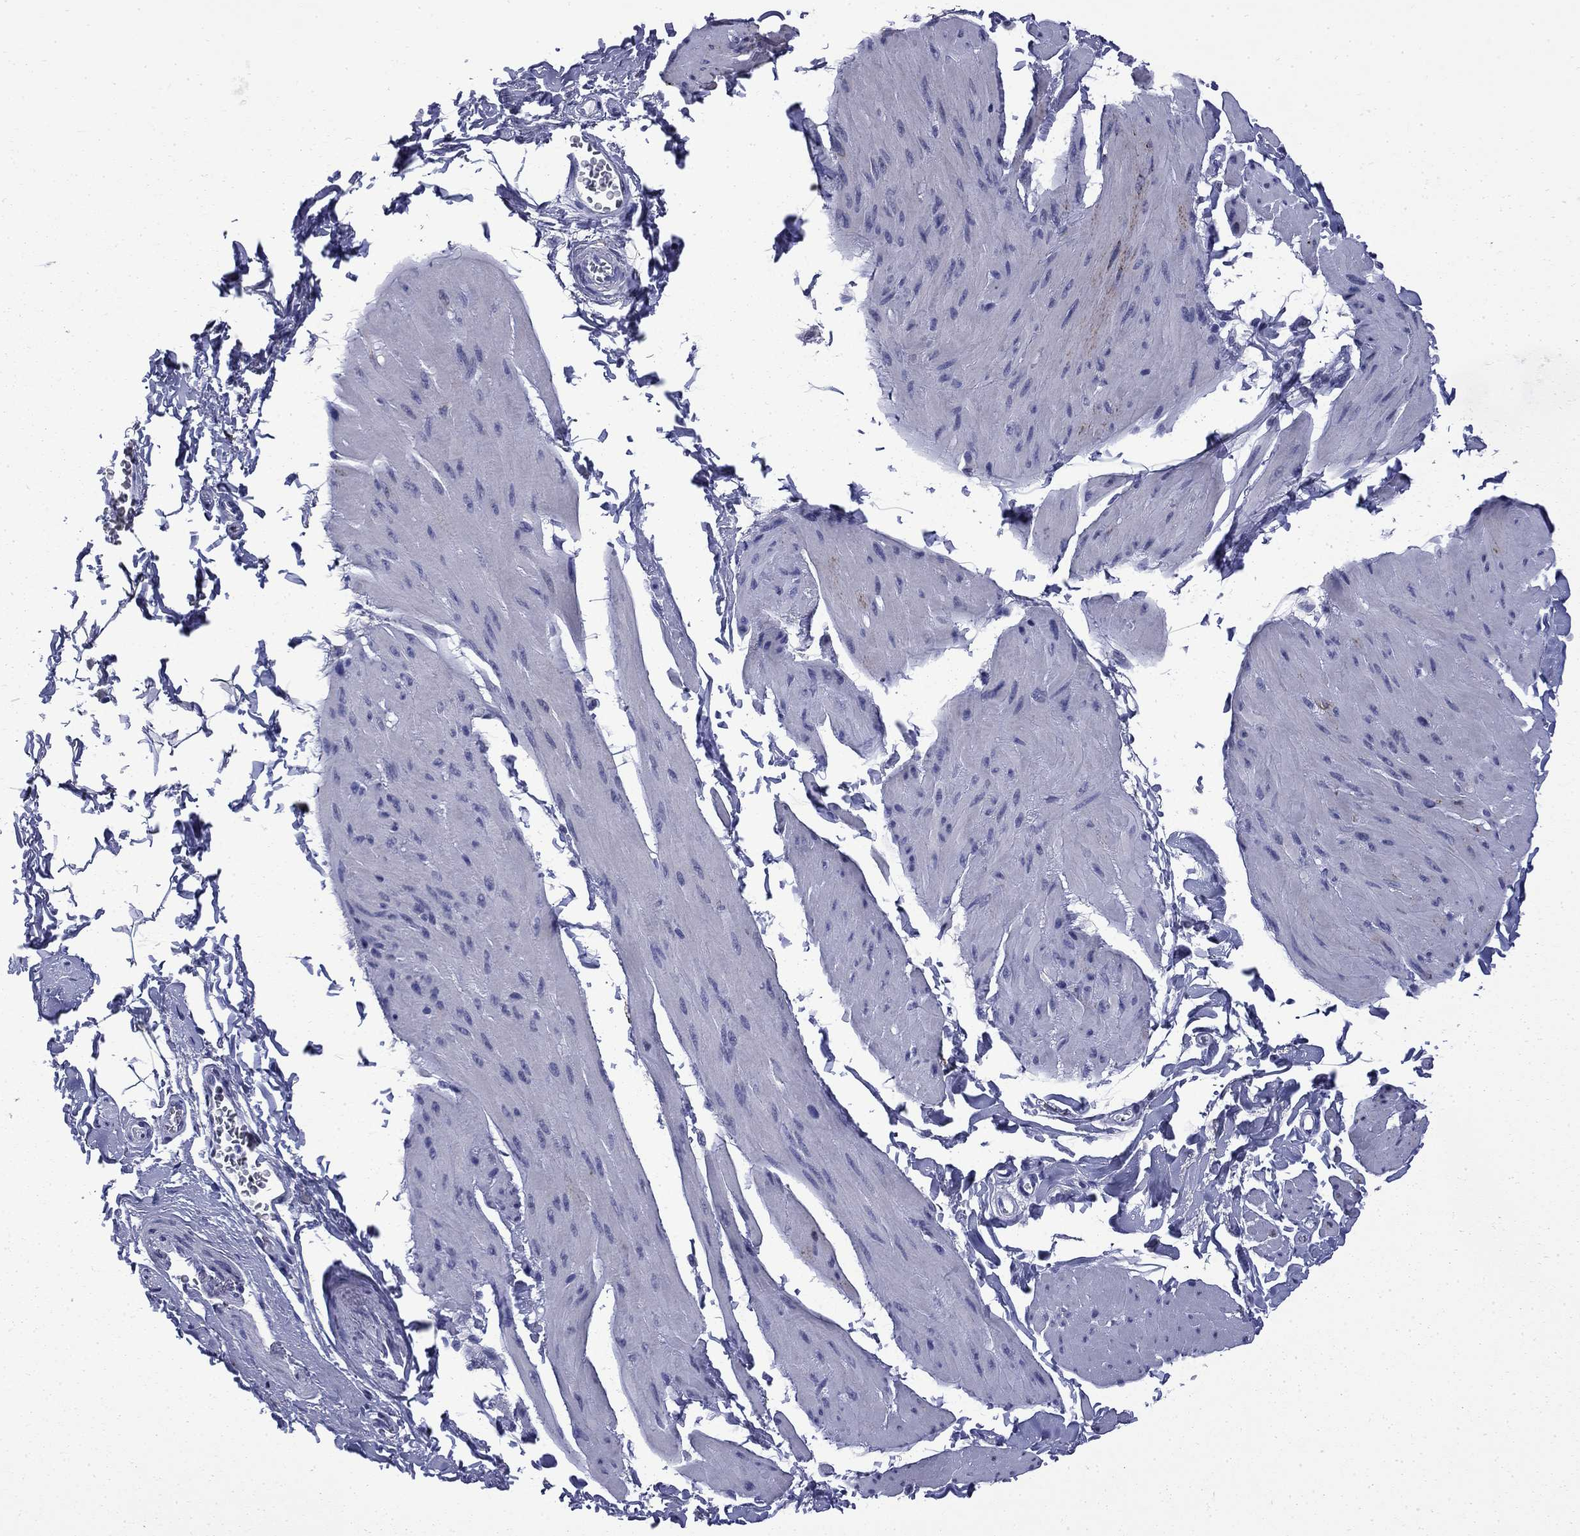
{"staining": {"intensity": "negative", "quantity": "none", "location": "none"}, "tissue": "smooth muscle", "cell_type": "Smooth muscle cells", "image_type": "normal", "snomed": [{"axis": "morphology", "description": "Normal tissue, NOS"}, {"axis": "topography", "description": "Adipose tissue"}, {"axis": "topography", "description": "Smooth muscle"}, {"axis": "topography", "description": "Peripheral nerve tissue"}], "caption": "Immunohistochemistry (IHC) image of unremarkable human smooth muscle stained for a protein (brown), which exhibits no expression in smooth muscle cells.", "gene": "MGARP", "patient": {"sex": "male", "age": 83}}